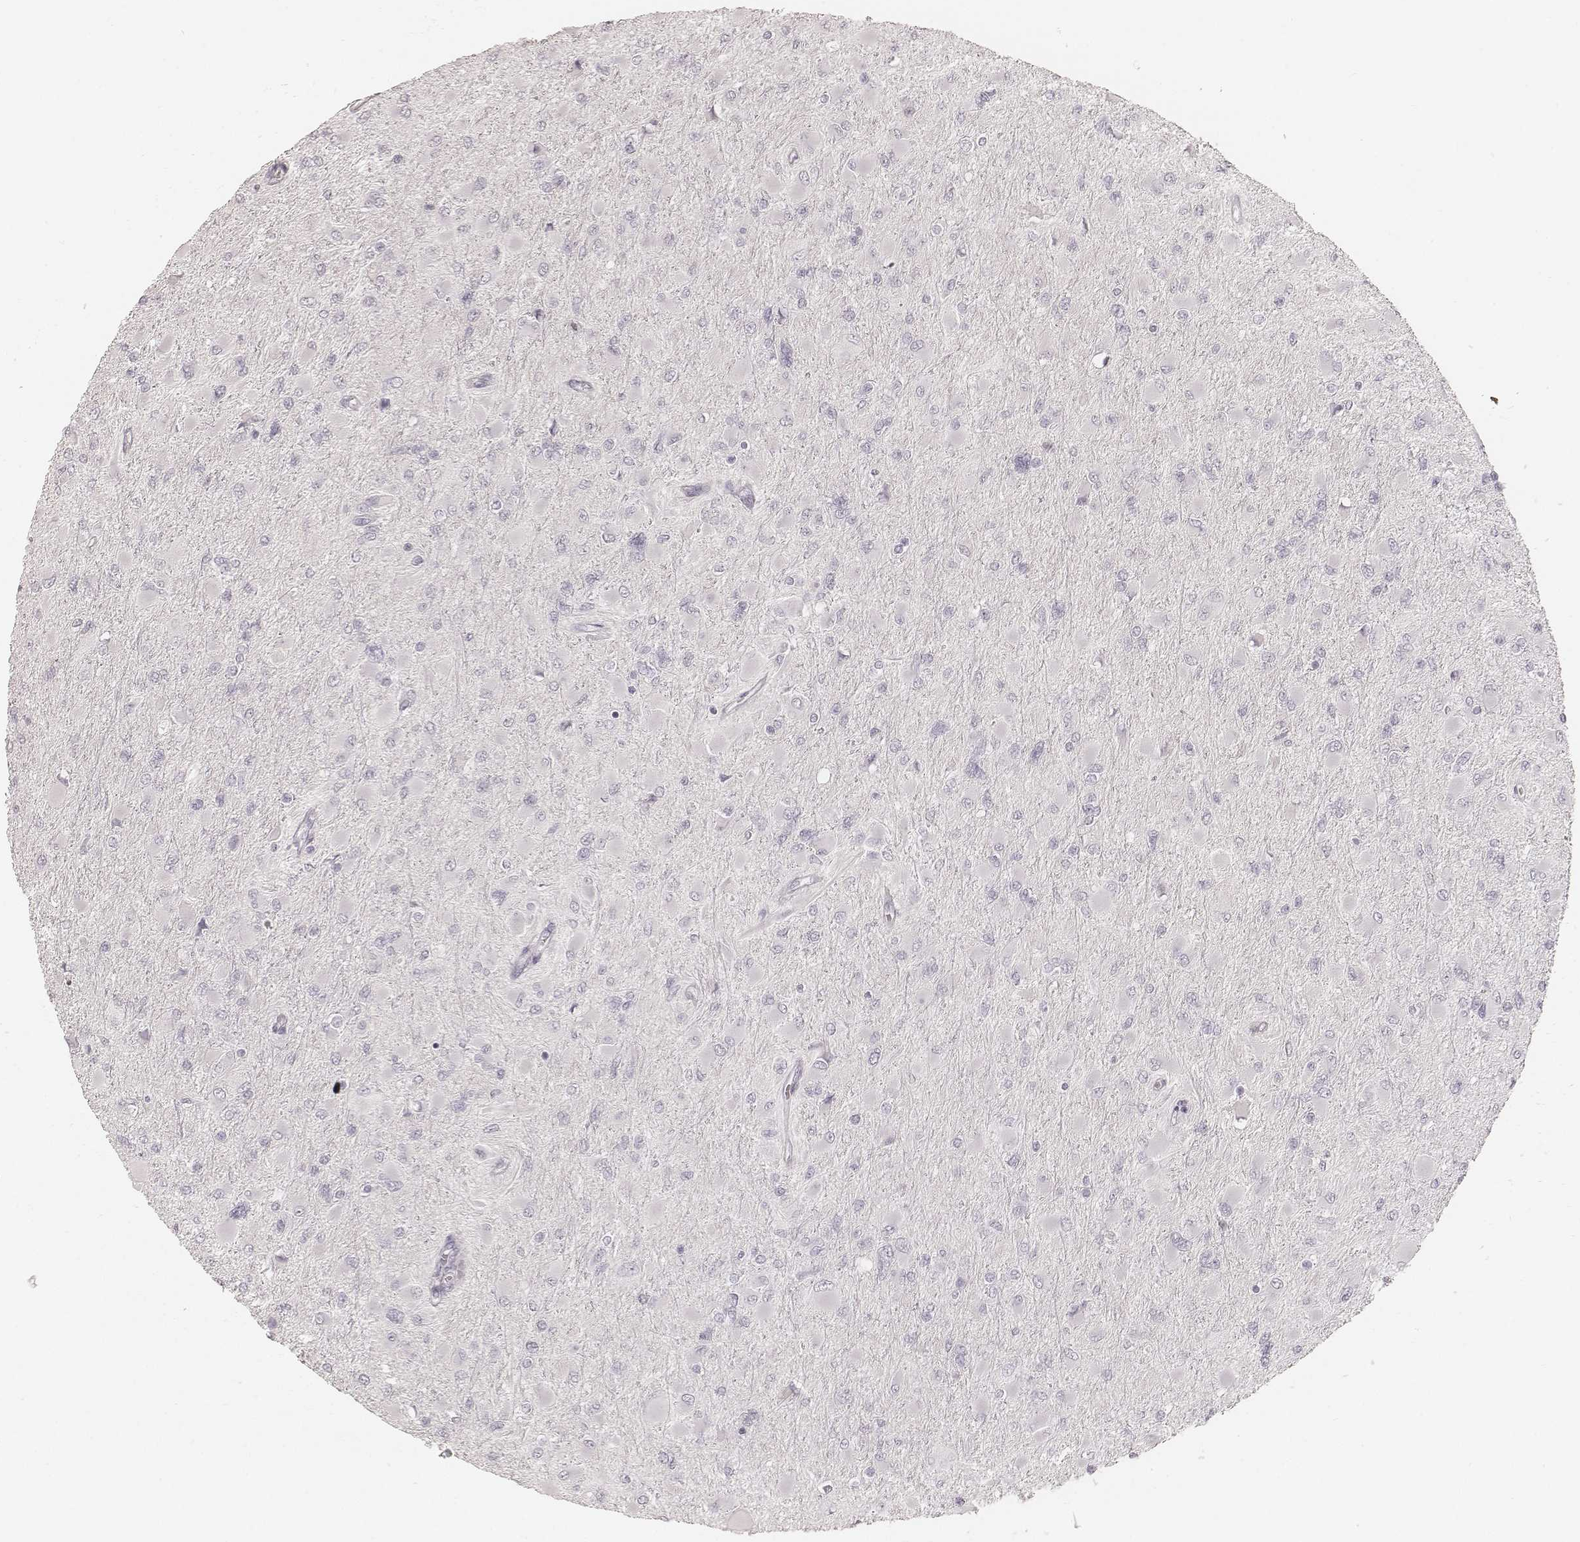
{"staining": {"intensity": "negative", "quantity": "none", "location": "none"}, "tissue": "glioma", "cell_type": "Tumor cells", "image_type": "cancer", "snomed": [{"axis": "morphology", "description": "Glioma, malignant, High grade"}, {"axis": "topography", "description": "Cerebral cortex"}], "caption": "Tumor cells show no significant expression in glioma.", "gene": "TEX37", "patient": {"sex": "female", "age": 36}}